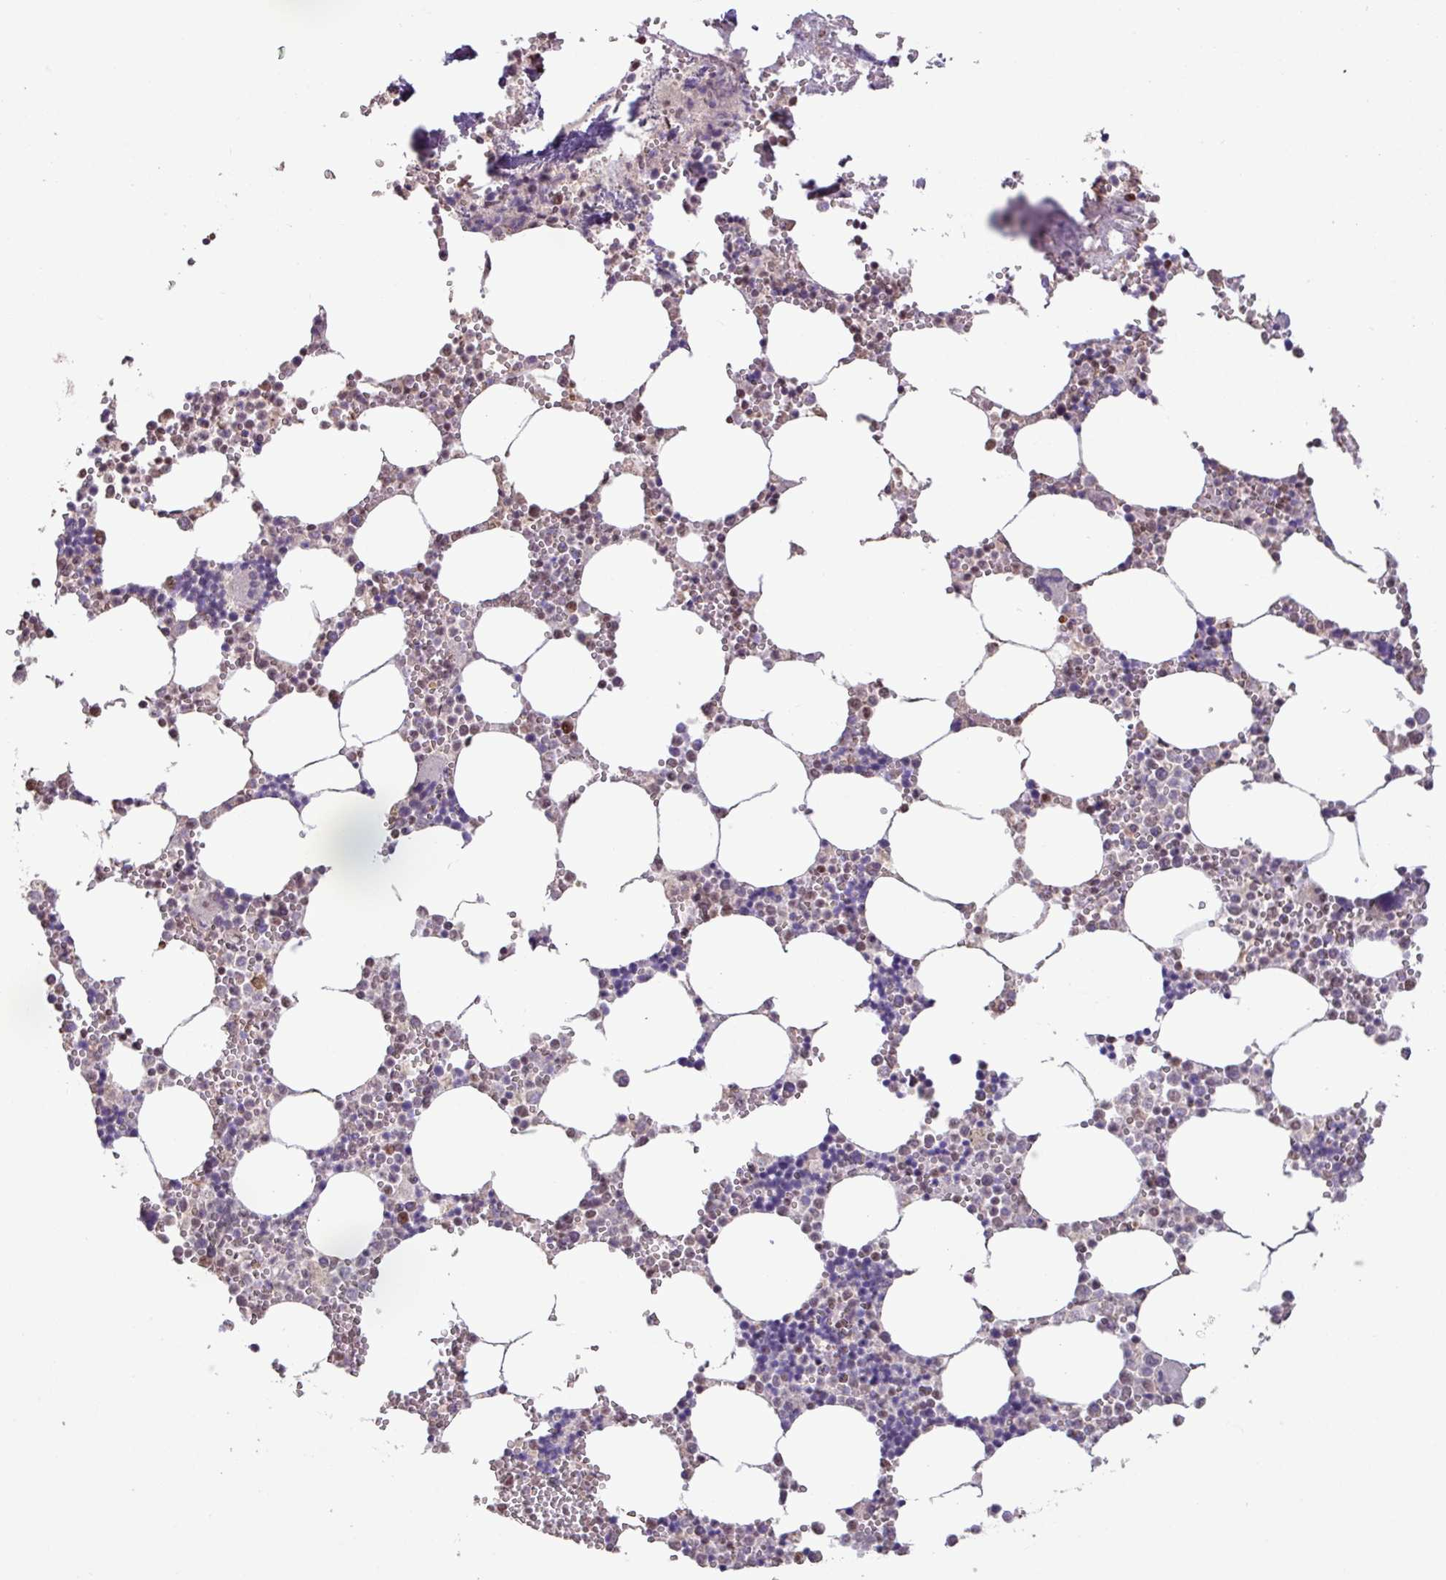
{"staining": {"intensity": "moderate", "quantity": "<25%", "location": "nuclear"}, "tissue": "bone marrow", "cell_type": "Hematopoietic cells", "image_type": "normal", "snomed": [{"axis": "morphology", "description": "Normal tissue, NOS"}, {"axis": "topography", "description": "Bone marrow"}], "caption": "Protein expression analysis of normal bone marrow demonstrates moderate nuclear staining in about <25% of hematopoietic cells. (IHC, brightfield microscopy, high magnification).", "gene": "ZNF709", "patient": {"sex": "male", "age": 54}}